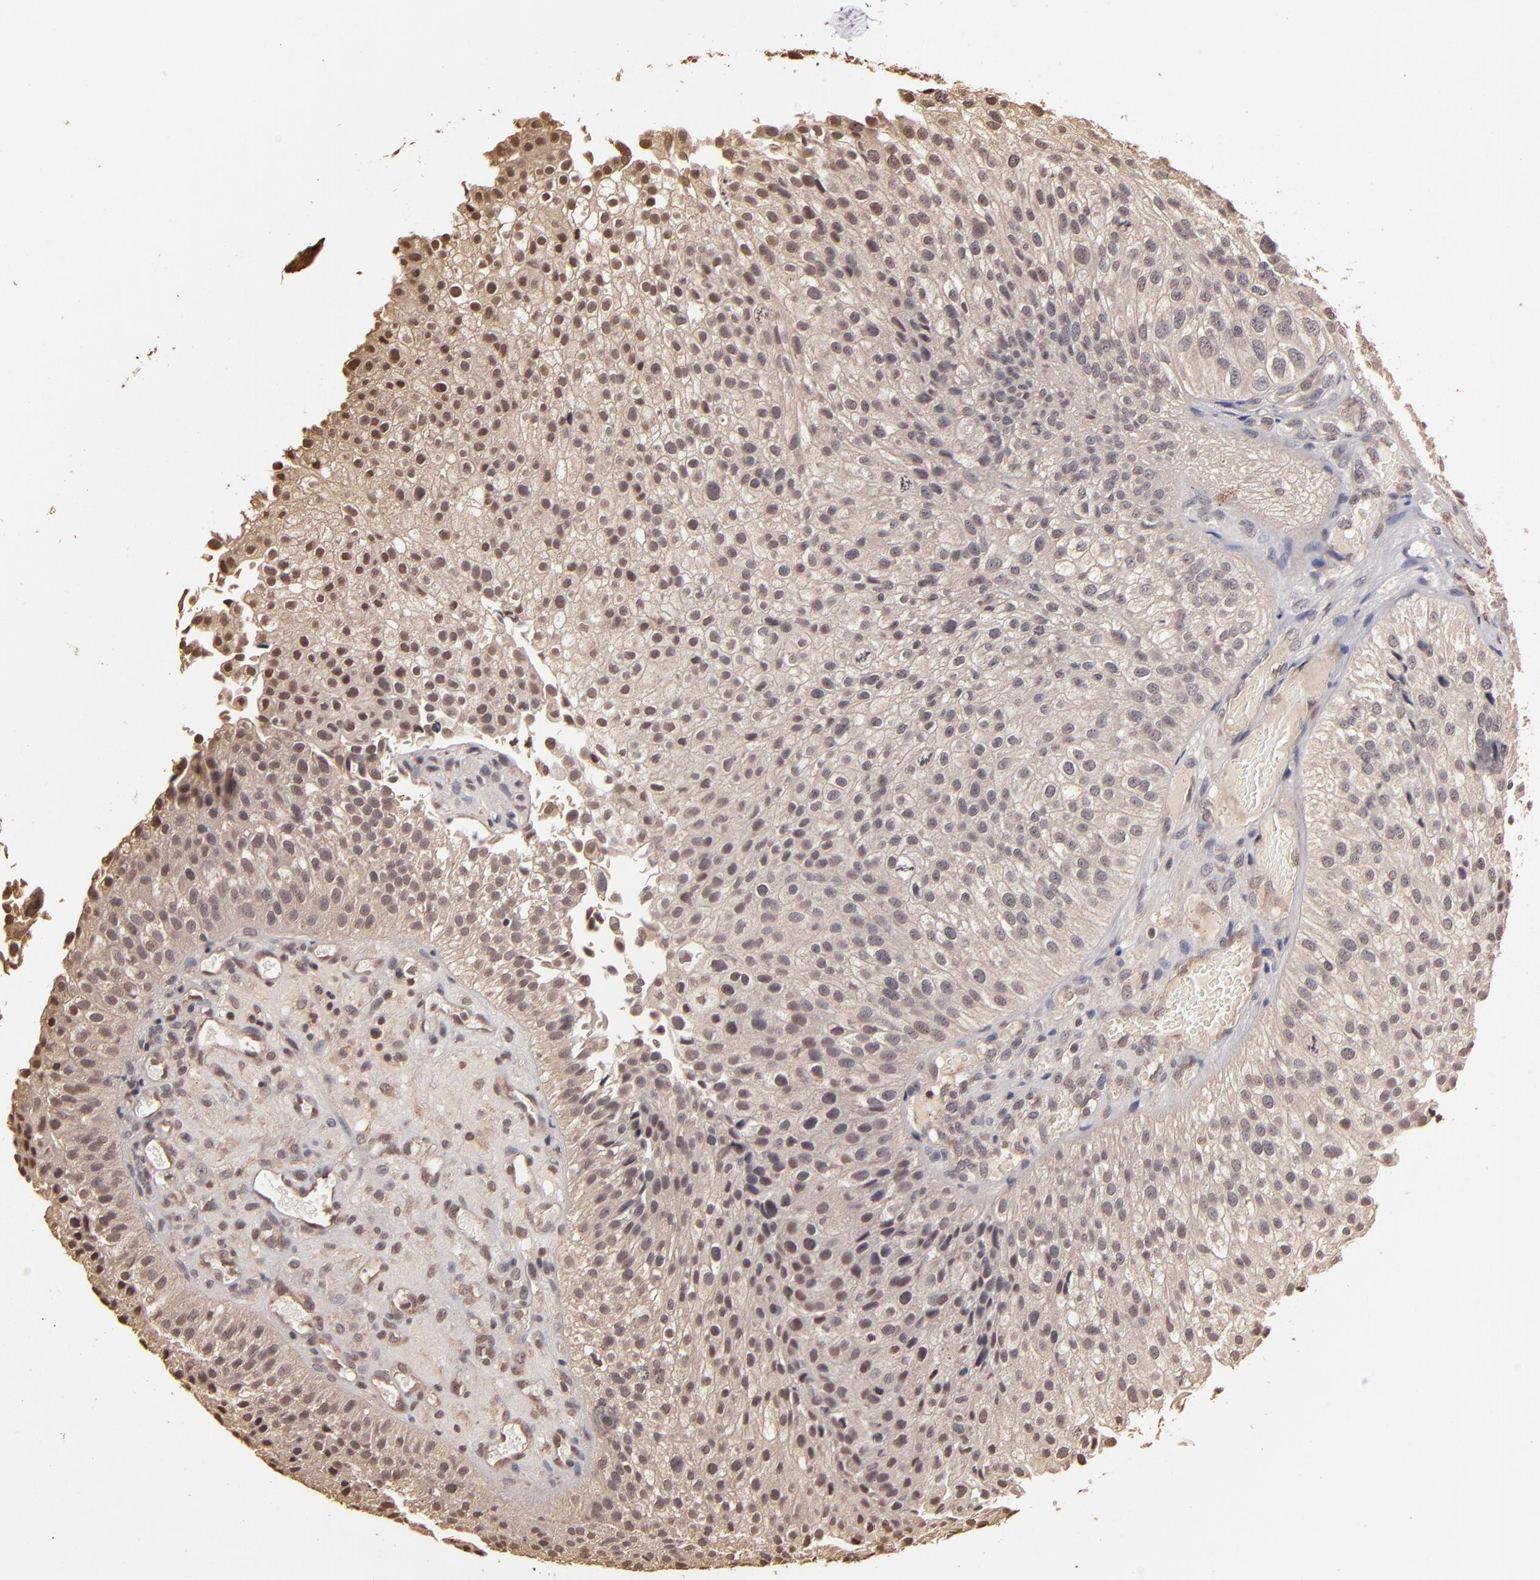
{"staining": {"intensity": "weak", "quantity": ">75%", "location": "cytoplasmic/membranous"}, "tissue": "urothelial cancer", "cell_type": "Tumor cells", "image_type": "cancer", "snomed": [{"axis": "morphology", "description": "Urothelial carcinoma, Low grade"}, {"axis": "topography", "description": "Urinary bladder"}], "caption": "Immunohistochemistry micrograph of neoplastic tissue: human urothelial cancer stained using immunohistochemistry (IHC) reveals low levels of weak protein expression localized specifically in the cytoplasmic/membranous of tumor cells, appearing as a cytoplasmic/membranous brown color.", "gene": "ARPC2", "patient": {"sex": "female", "age": 89}}